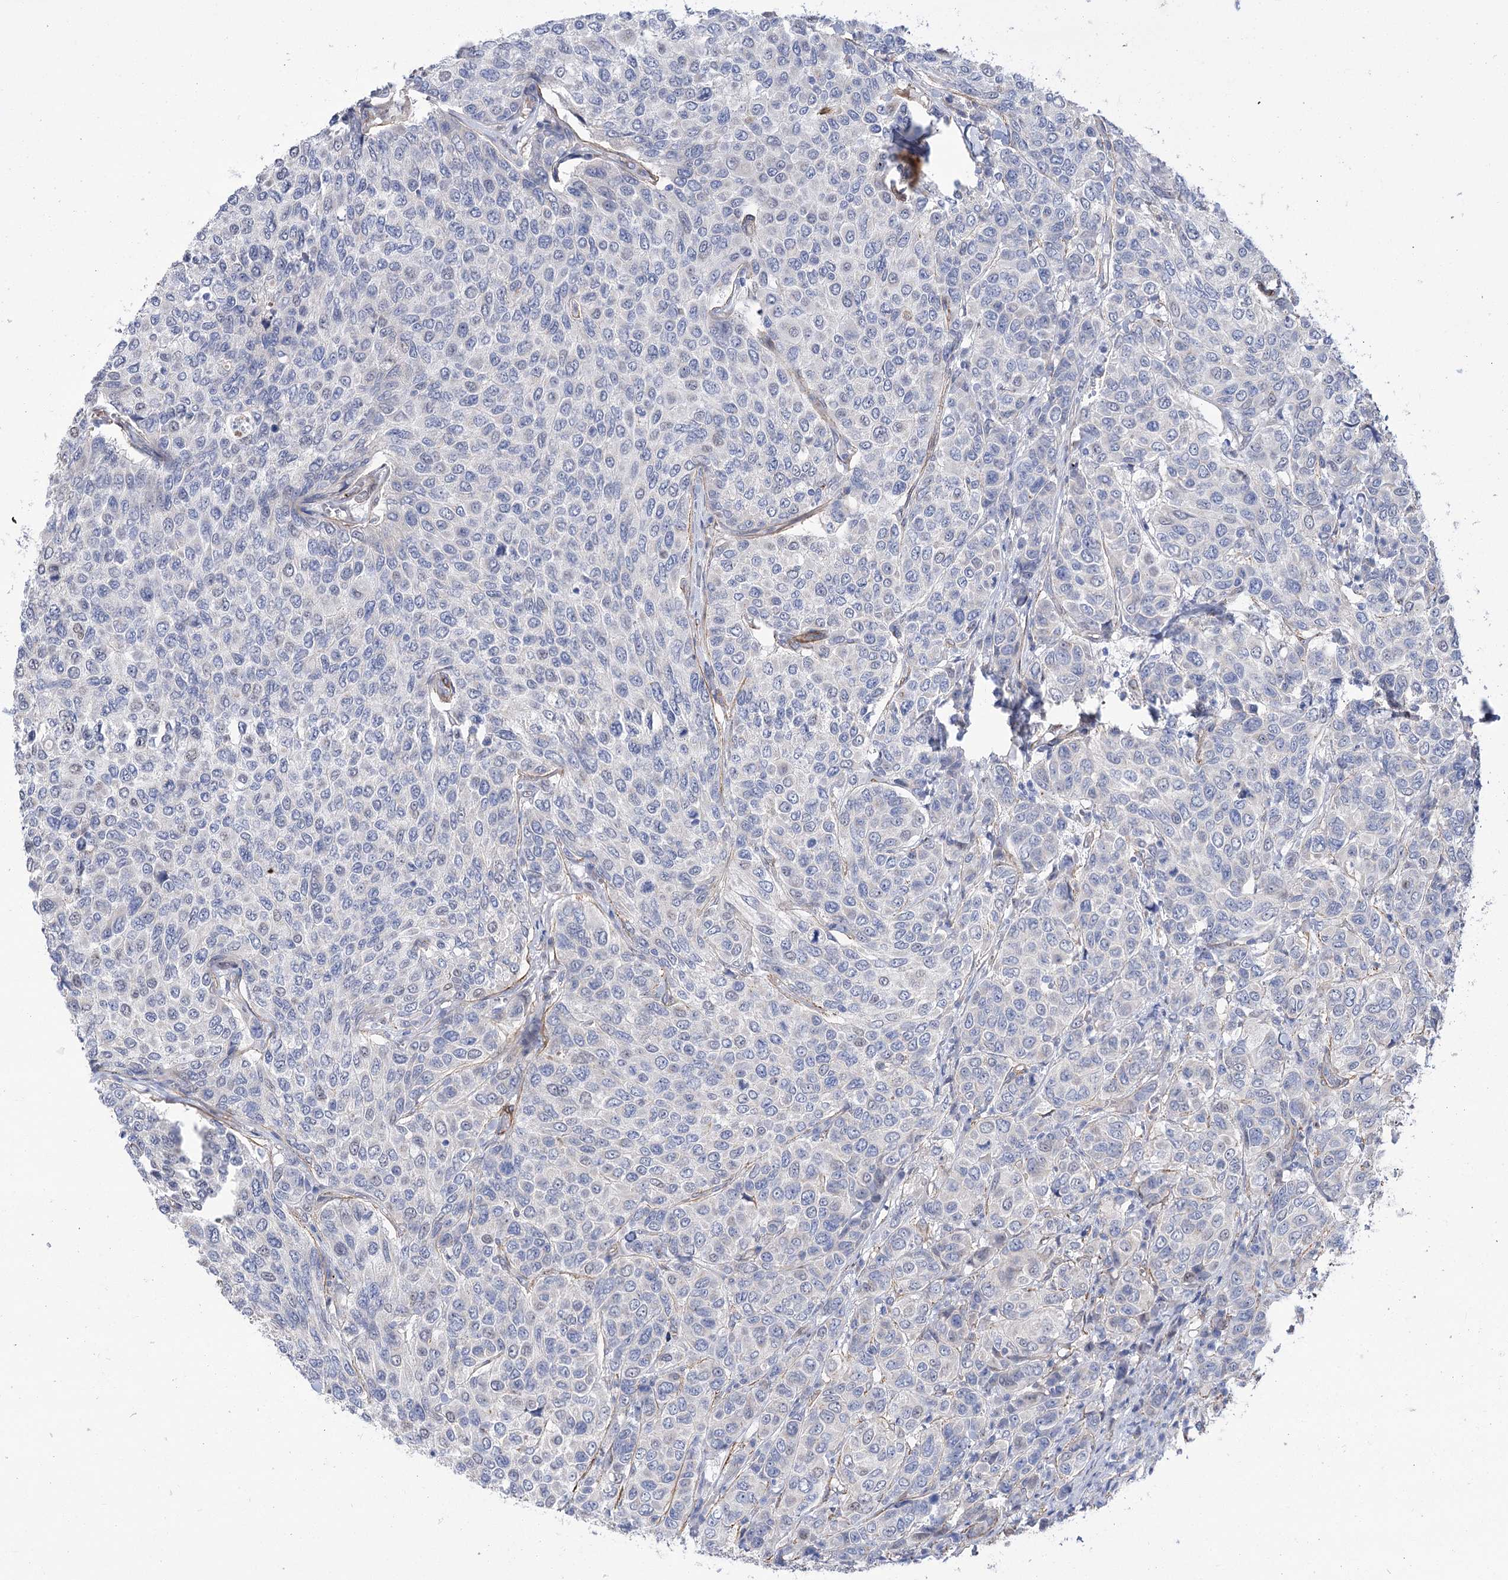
{"staining": {"intensity": "negative", "quantity": "none", "location": "none"}, "tissue": "breast cancer", "cell_type": "Tumor cells", "image_type": "cancer", "snomed": [{"axis": "morphology", "description": "Duct carcinoma"}, {"axis": "topography", "description": "Breast"}], "caption": "A photomicrograph of human infiltrating ductal carcinoma (breast) is negative for staining in tumor cells. (DAB IHC with hematoxylin counter stain).", "gene": "WASHC3", "patient": {"sex": "female", "age": 55}}